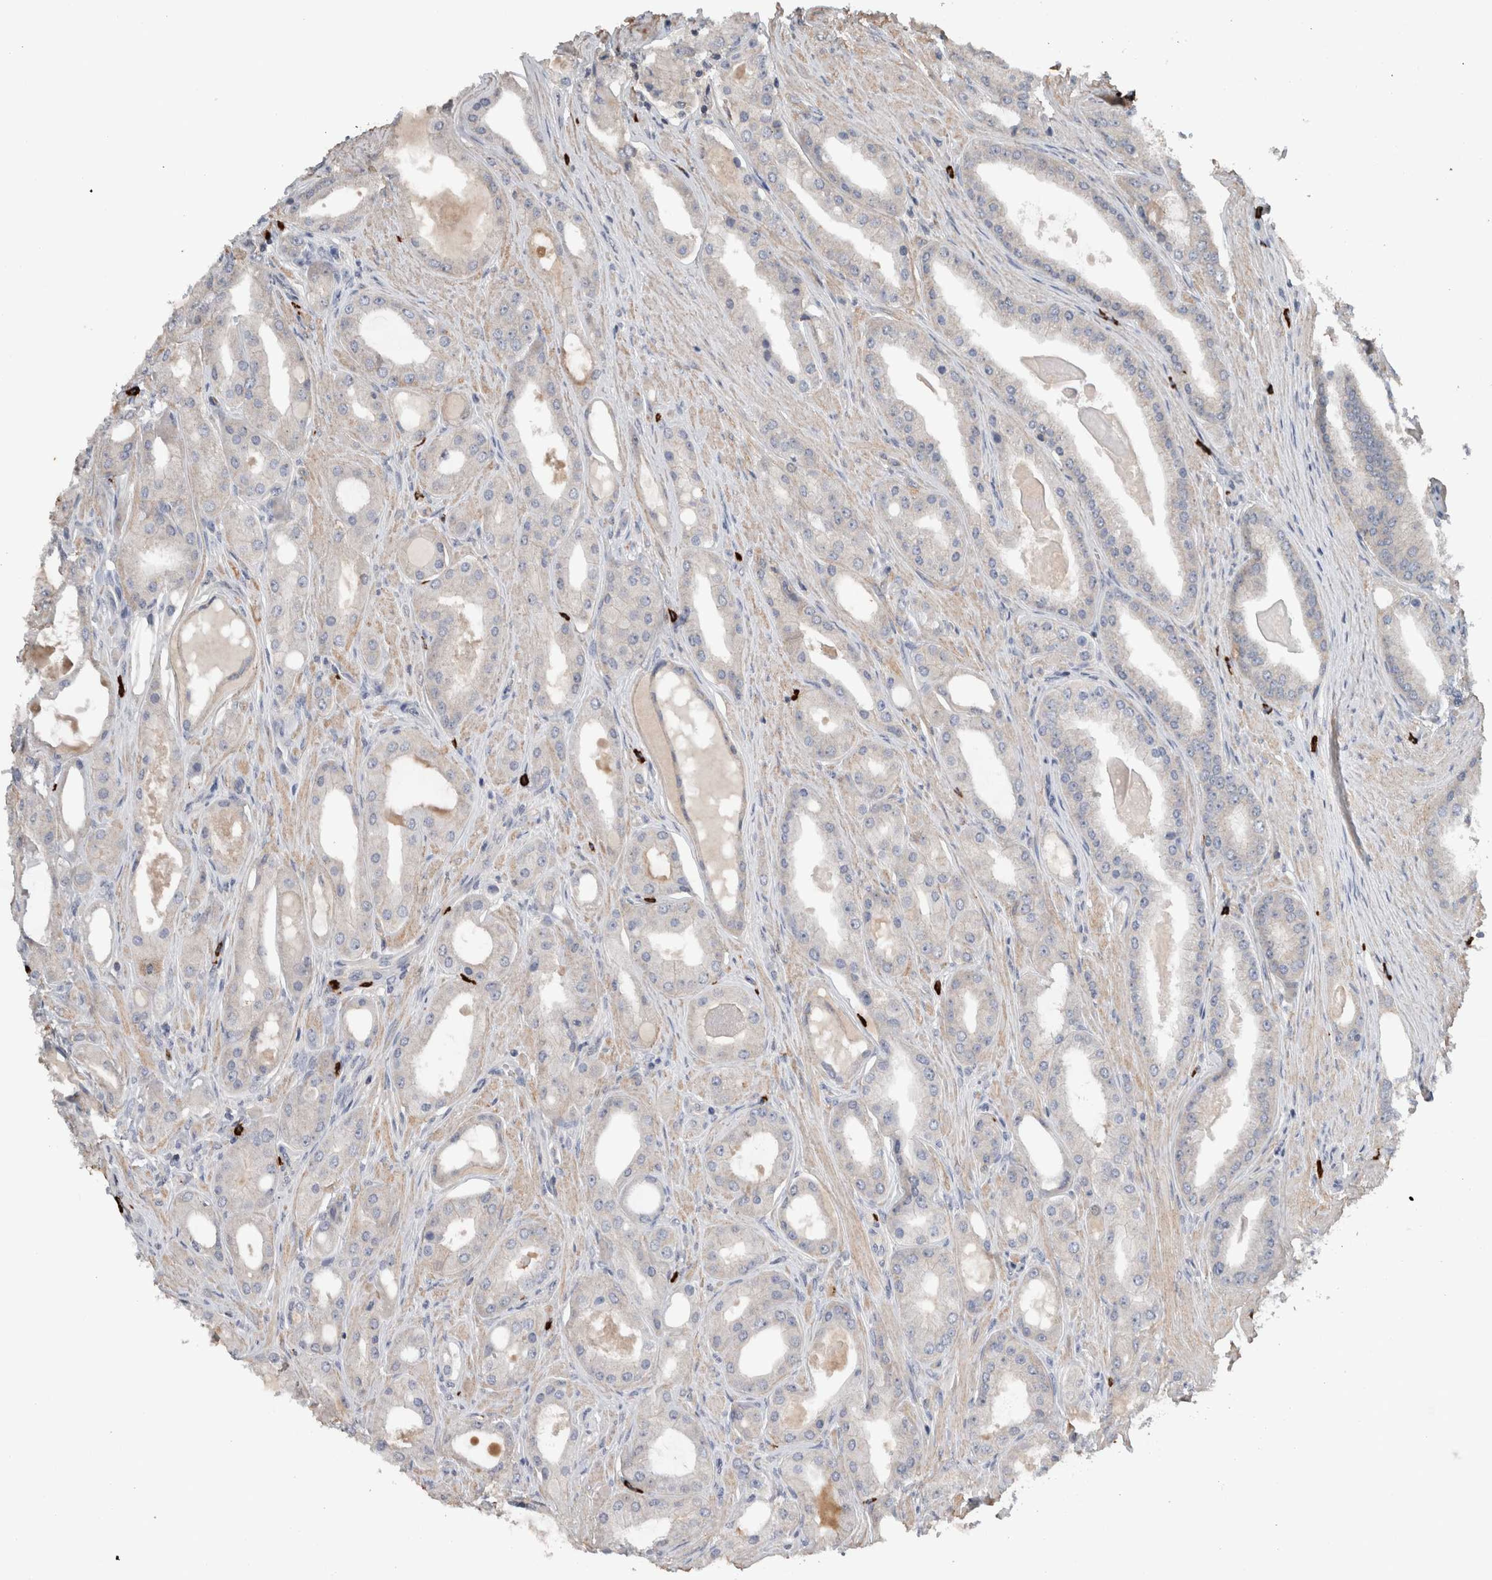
{"staining": {"intensity": "negative", "quantity": "none", "location": "none"}, "tissue": "prostate cancer", "cell_type": "Tumor cells", "image_type": "cancer", "snomed": [{"axis": "morphology", "description": "Adenocarcinoma, High grade"}, {"axis": "topography", "description": "Prostate"}], "caption": "Immunohistochemical staining of prostate cancer (high-grade adenocarcinoma) reveals no significant positivity in tumor cells.", "gene": "CRNN", "patient": {"sex": "male", "age": 60}}